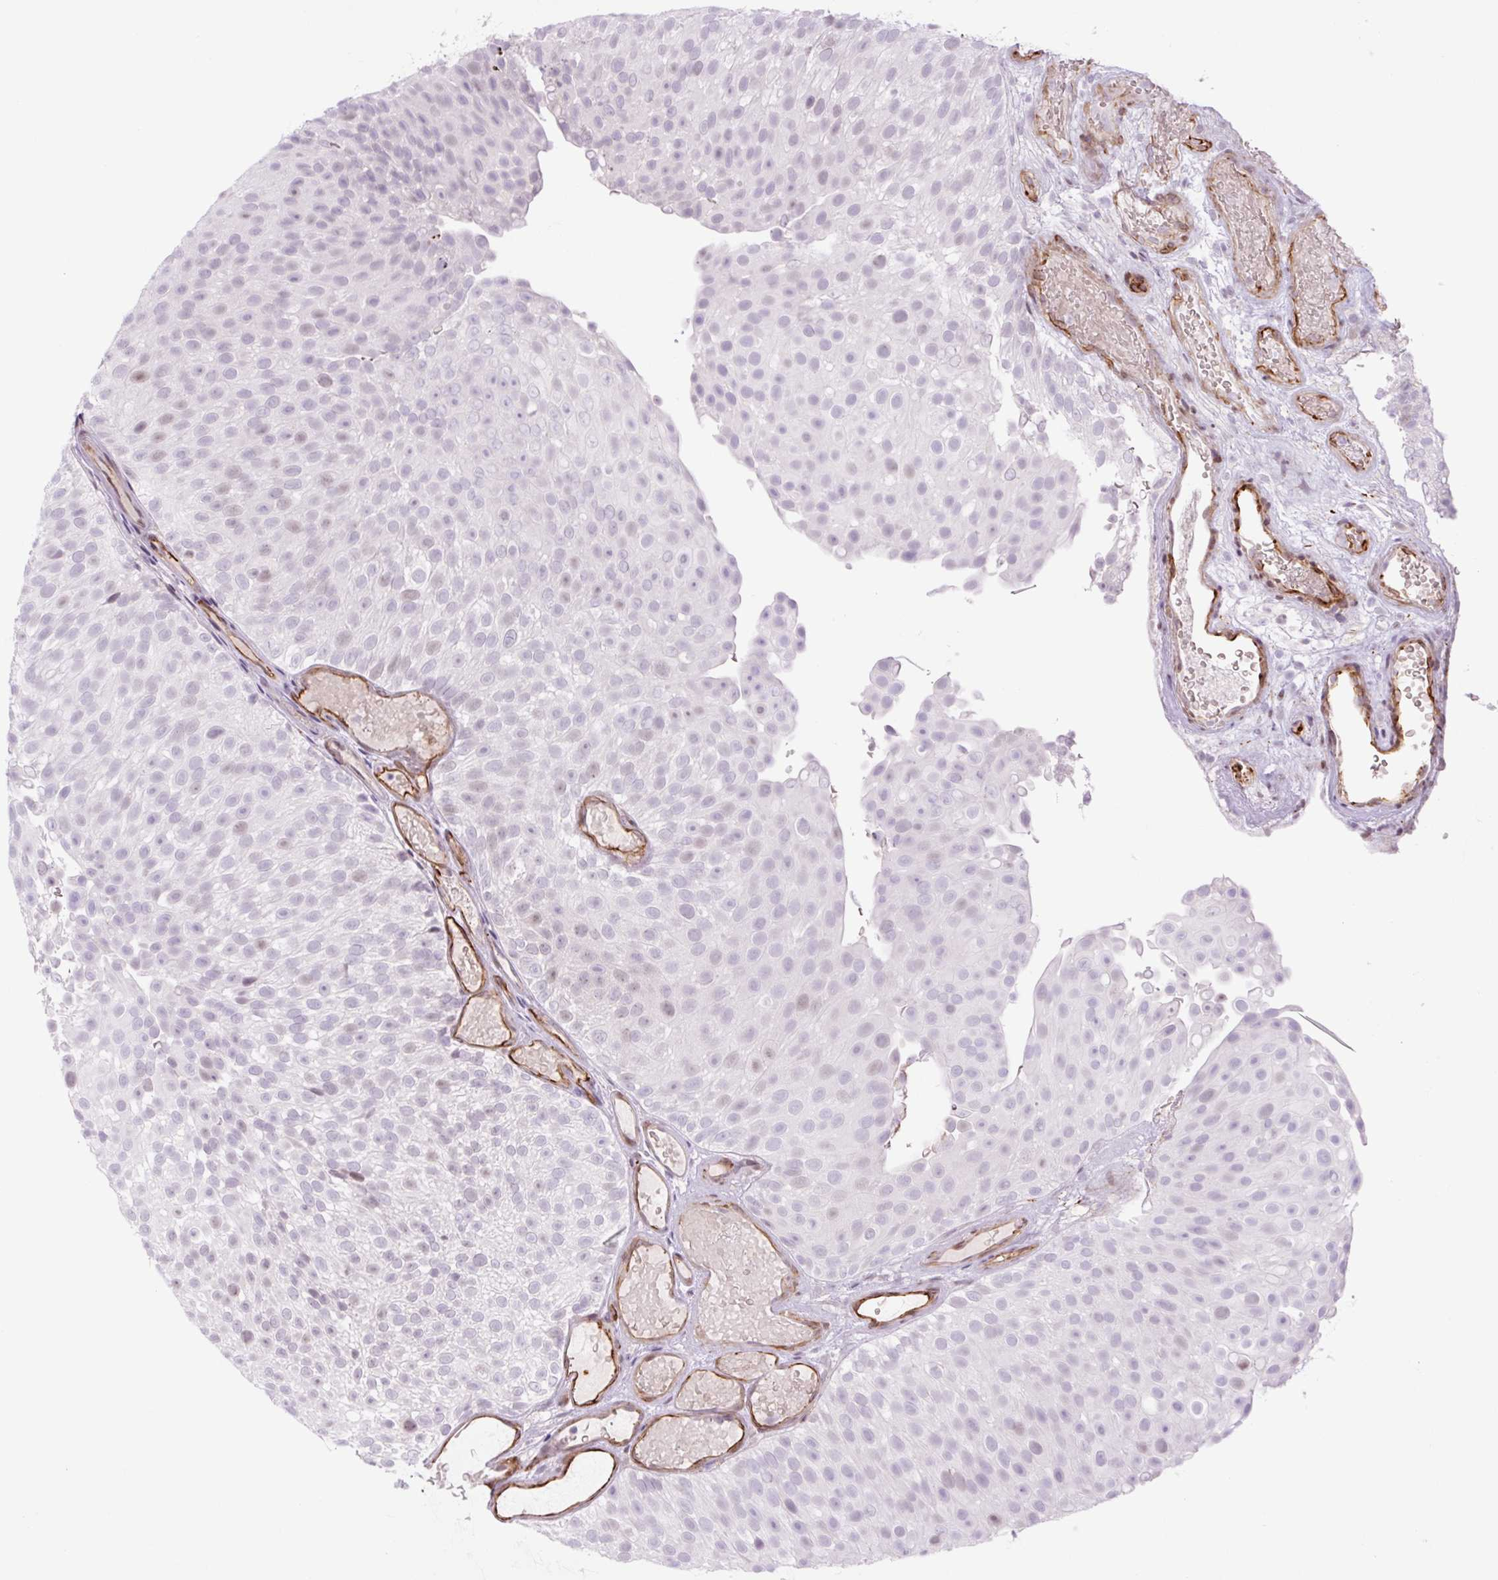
{"staining": {"intensity": "weak", "quantity": "25%-75%", "location": "nuclear"}, "tissue": "urothelial cancer", "cell_type": "Tumor cells", "image_type": "cancer", "snomed": [{"axis": "morphology", "description": "Urothelial carcinoma, Low grade"}, {"axis": "topography", "description": "Urinary bladder"}], "caption": "Urothelial cancer stained with a brown dye reveals weak nuclear positive expression in about 25%-75% of tumor cells.", "gene": "ZNF417", "patient": {"sex": "male", "age": 78}}